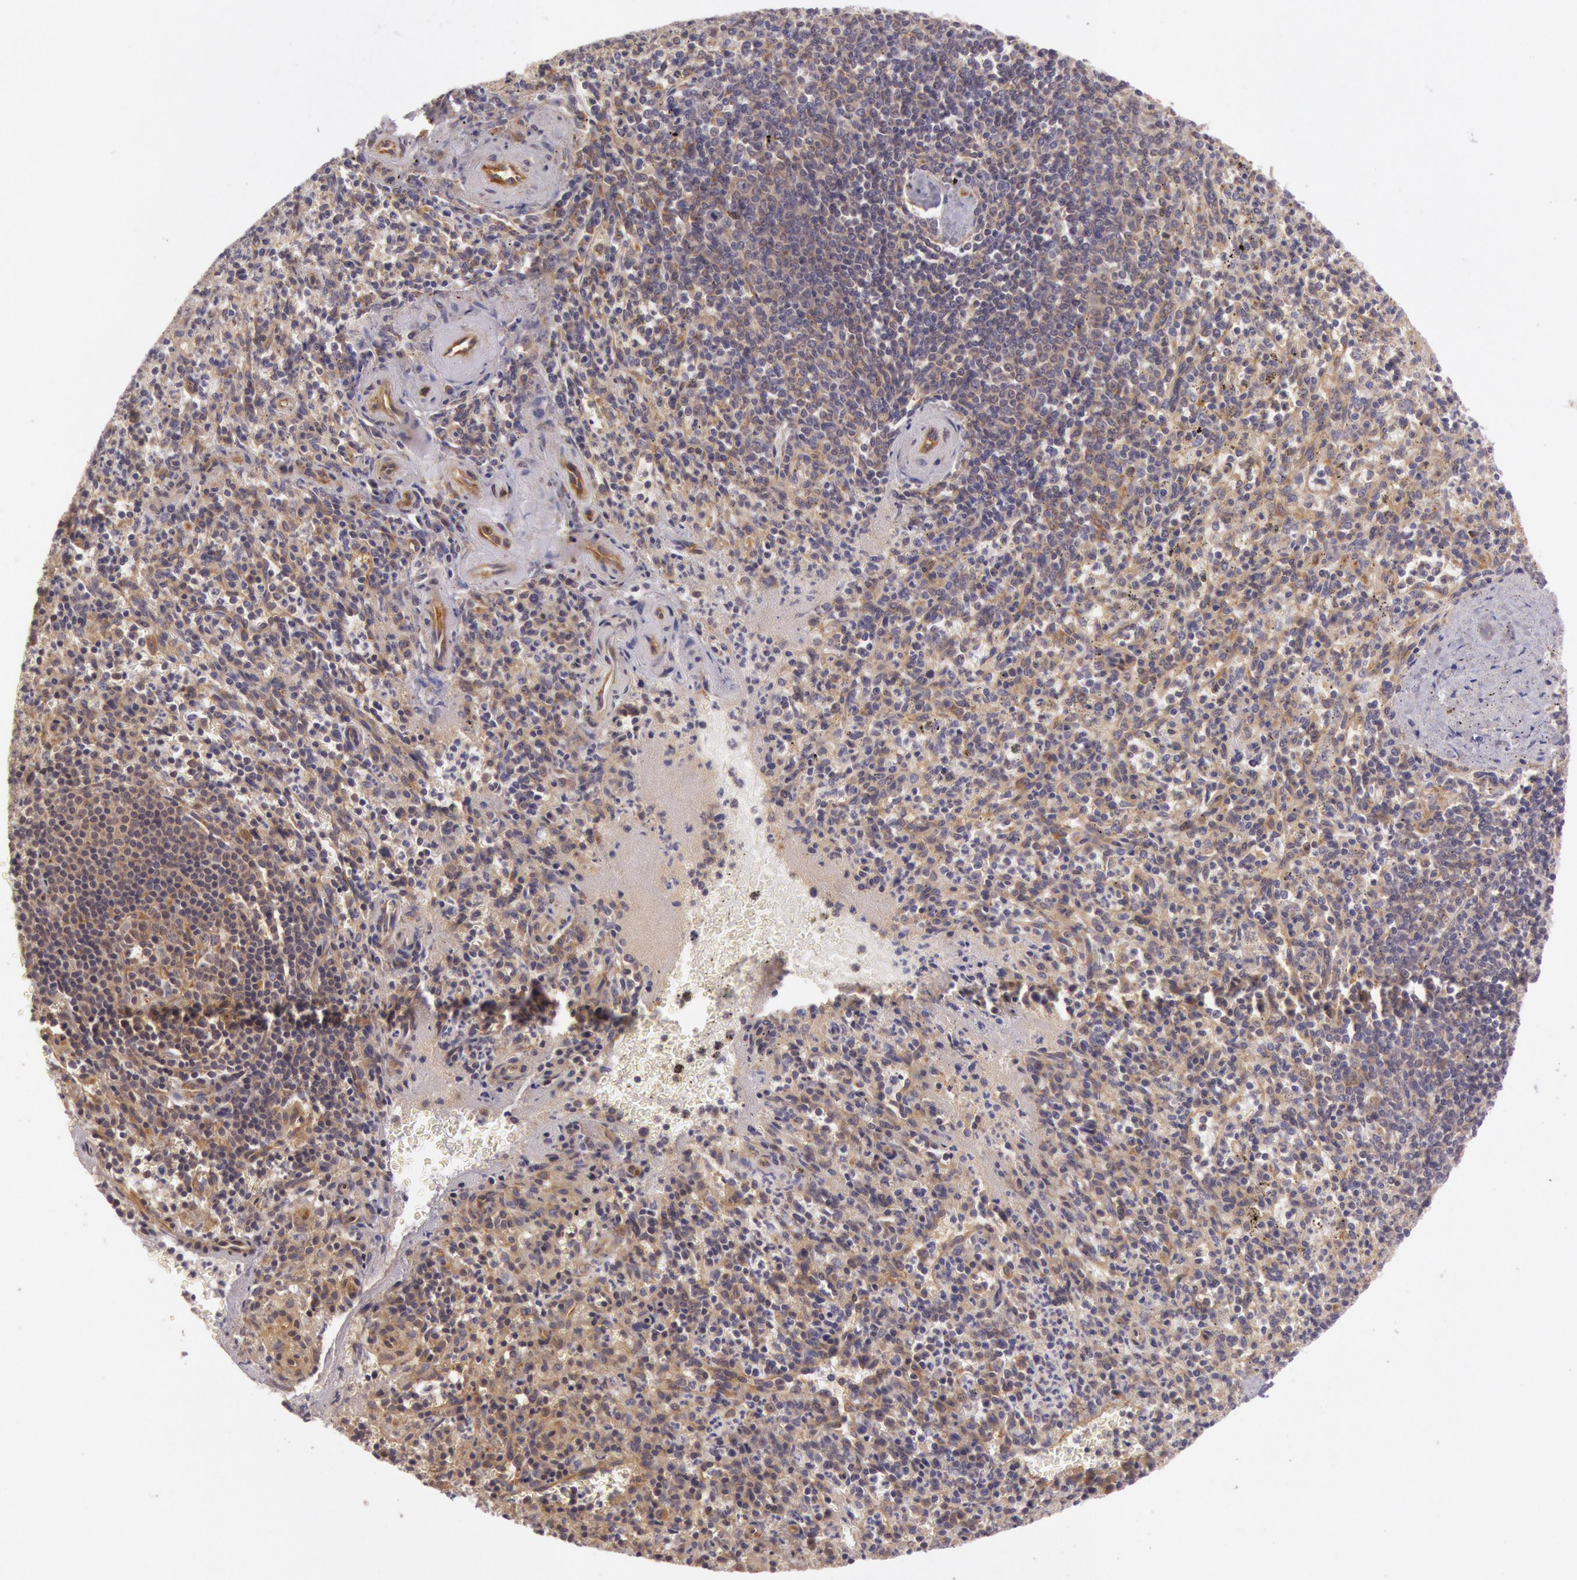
{"staining": {"intensity": "weak", "quantity": ">75%", "location": "cytoplasmic/membranous"}, "tissue": "spleen", "cell_type": "Cells in red pulp", "image_type": "normal", "snomed": [{"axis": "morphology", "description": "Normal tissue, NOS"}, {"axis": "topography", "description": "Spleen"}], "caption": "High-power microscopy captured an IHC histopathology image of unremarkable spleen, revealing weak cytoplasmic/membranous staining in approximately >75% of cells in red pulp.", "gene": "CHUK", "patient": {"sex": "male", "age": 72}}